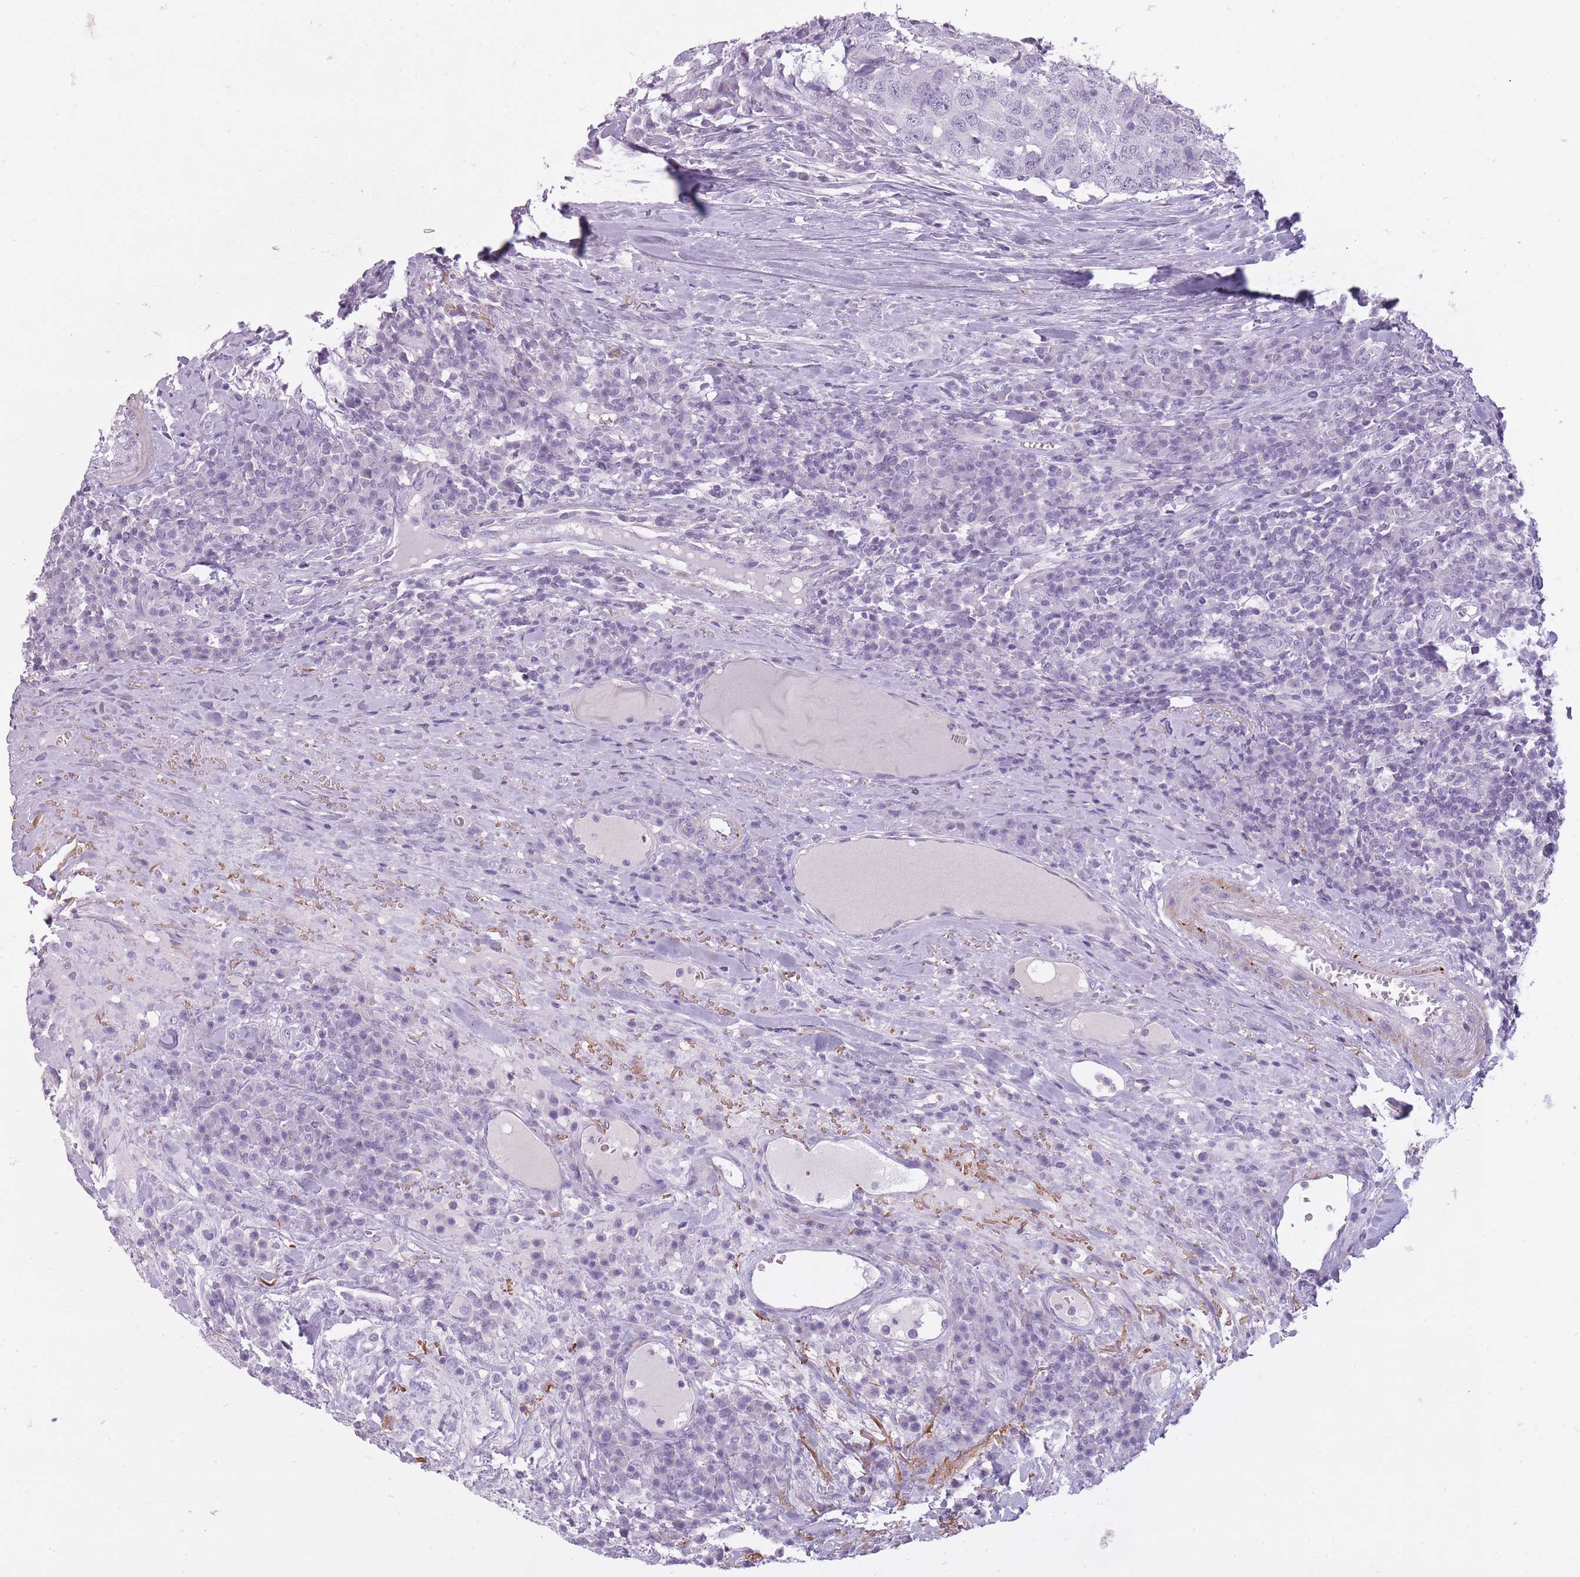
{"staining": {"intensity": "negative", "quantity": "none", "location": "none"}, "tissue": "head and neck cancer", "cell_type": "Tumor cells", "image_type": "cancer", "snomed": [{"axis": "morphology", "description": "Squamous cell carcinoma, NOS"}, {"axis": "topography", "description": "Head-Neck"}], "caption": "Human head and neck squamous cell carcinoma stained for a protein using IHC exhibits no staining in tumor cells.", "gene": "RFX4", "patient": {"sex": "male", "age": 66}}